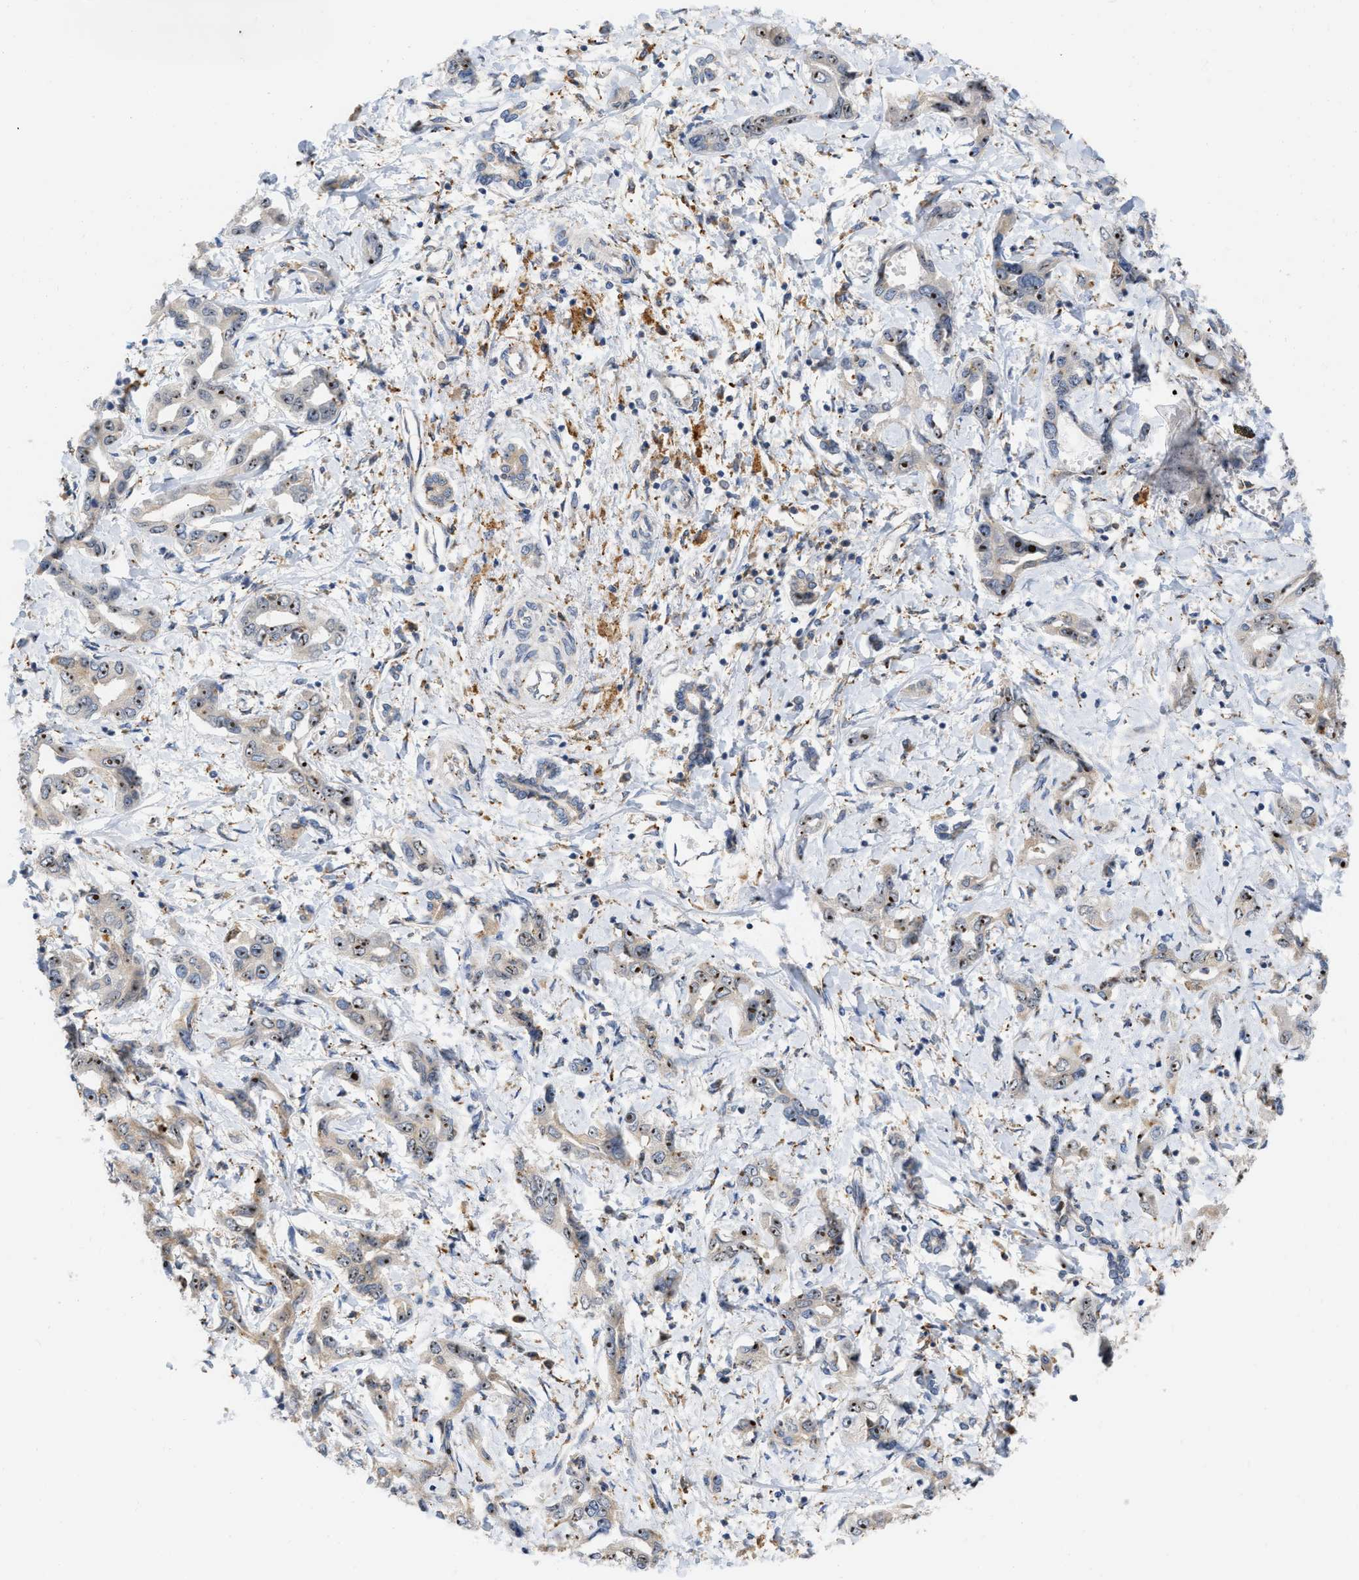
{"staining": {"intensity": "moderate", "quantity": ">75%", "location": "cytoplasmic/membranous,nuclear"}, "tissue": "liver cancer", "cell_type": "Tumor cells", "image_type": "cancer", "snomed": [{"axis": "morphology", "description": "Cholangiocarcinoma"}, {"axis": "topography", "description": "Liver"}], "caption": "The photomicrograph displays a brown stain indicating the presence of a protein in the cytoplasmic/membranous and nuclear of tumor cells in liver cancer (cholangiocarcinoma). (brown staining indicates protein expression, while blue staining denotes nuclei).", "gene": "ELAC2", "patient": {"sex": "male", "age": 59}}